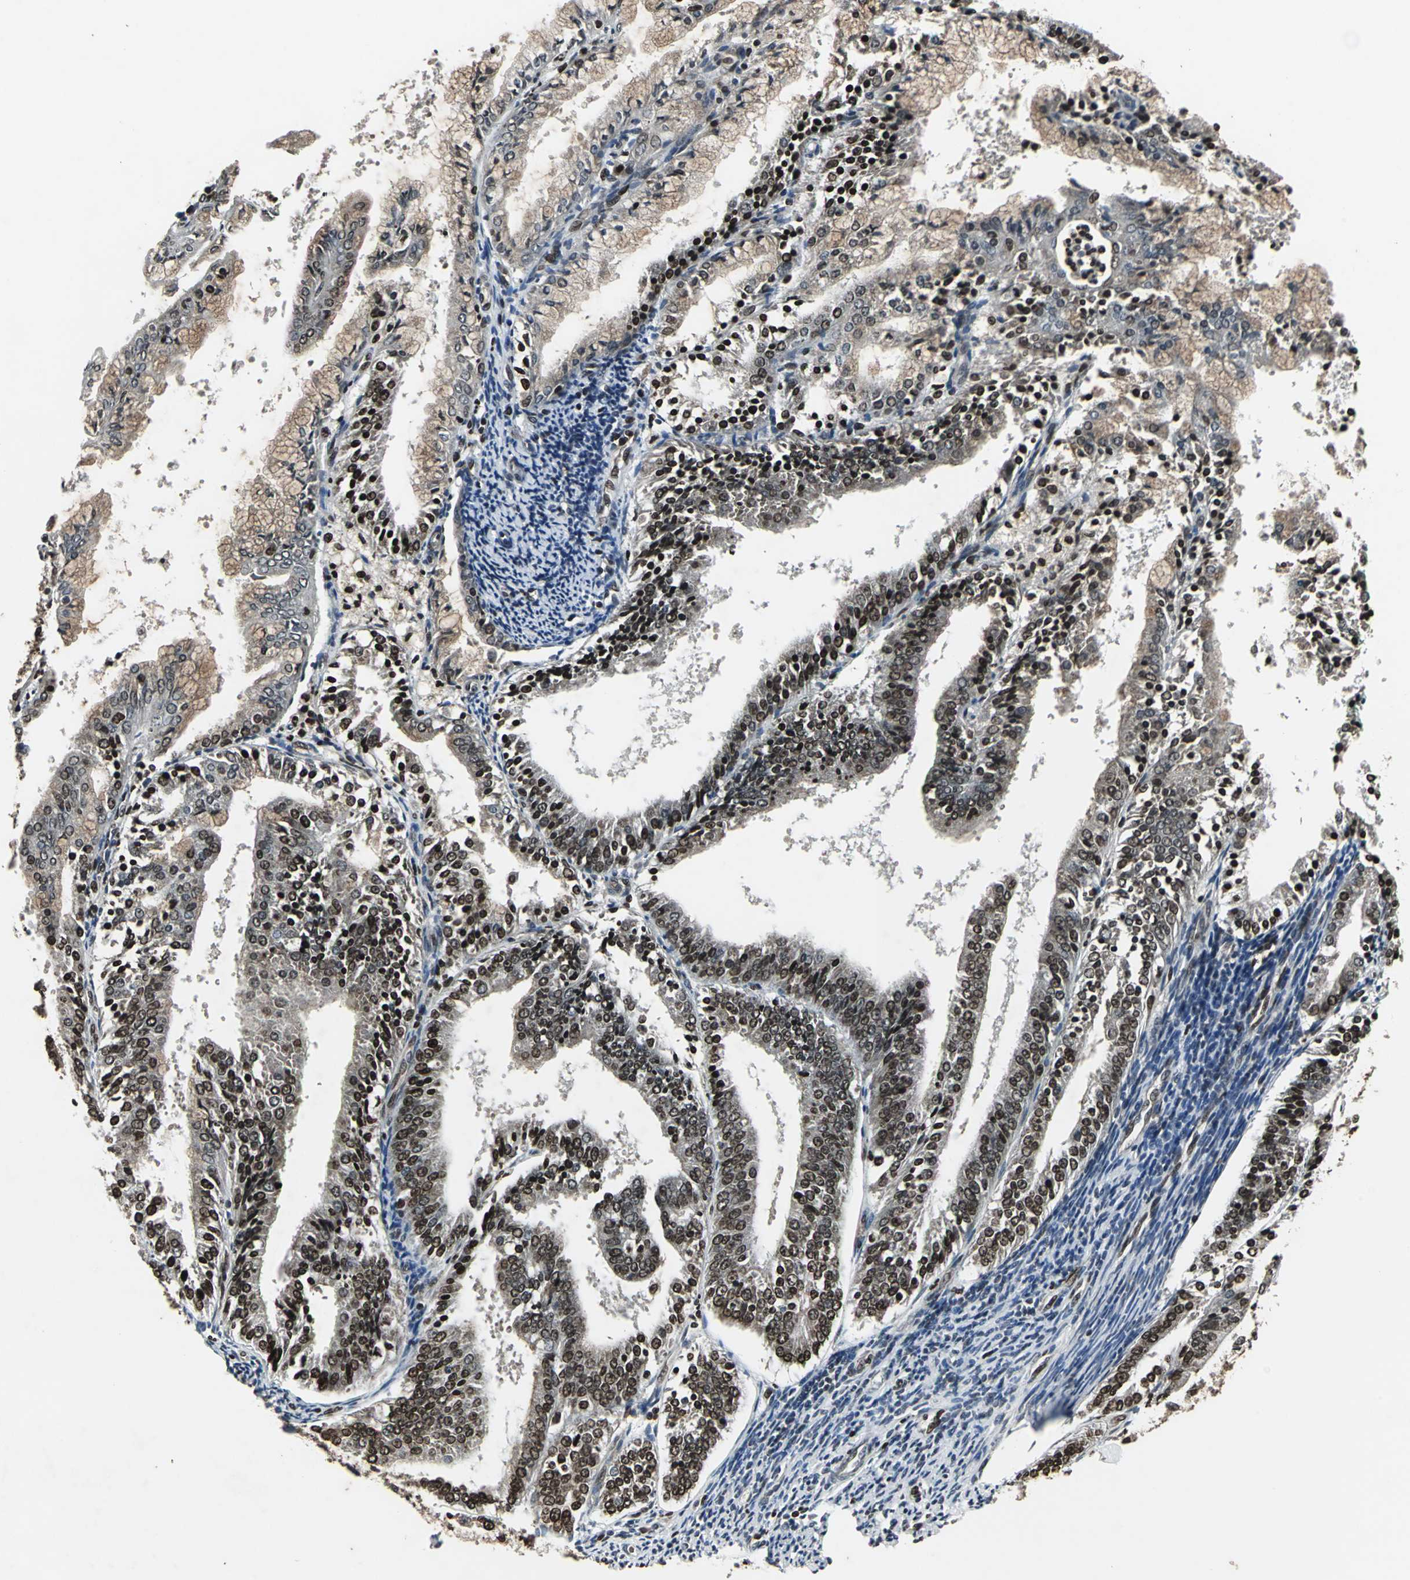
{"staining": {"intensity": "strong", "quantity": ">75%", "location": "cytoplasmic/membranous,nuclear"}, "tissue": "endometrial cancer", "cell_type": "Tumor cells", "image_type": "cancer", "snomed": [{"axis": "morphology", "description": "Adenocarcinoma, NOS"}, {"axis": "topography", "description": "Endometrium"}], "caption": "IHC micrograph of neoplastic tissue: endometrial adenocarcinoma stained using immunohistochemistry (IHC) displays high levels of strong protein expression localized specifically in the cytoplasmic/membranous and nuclear of tumor cells, appearing as a cytoplasmic/membranous and nuclear brown color.", "gene": "AHR", "patient": {"sex": "female", "age": 63}}